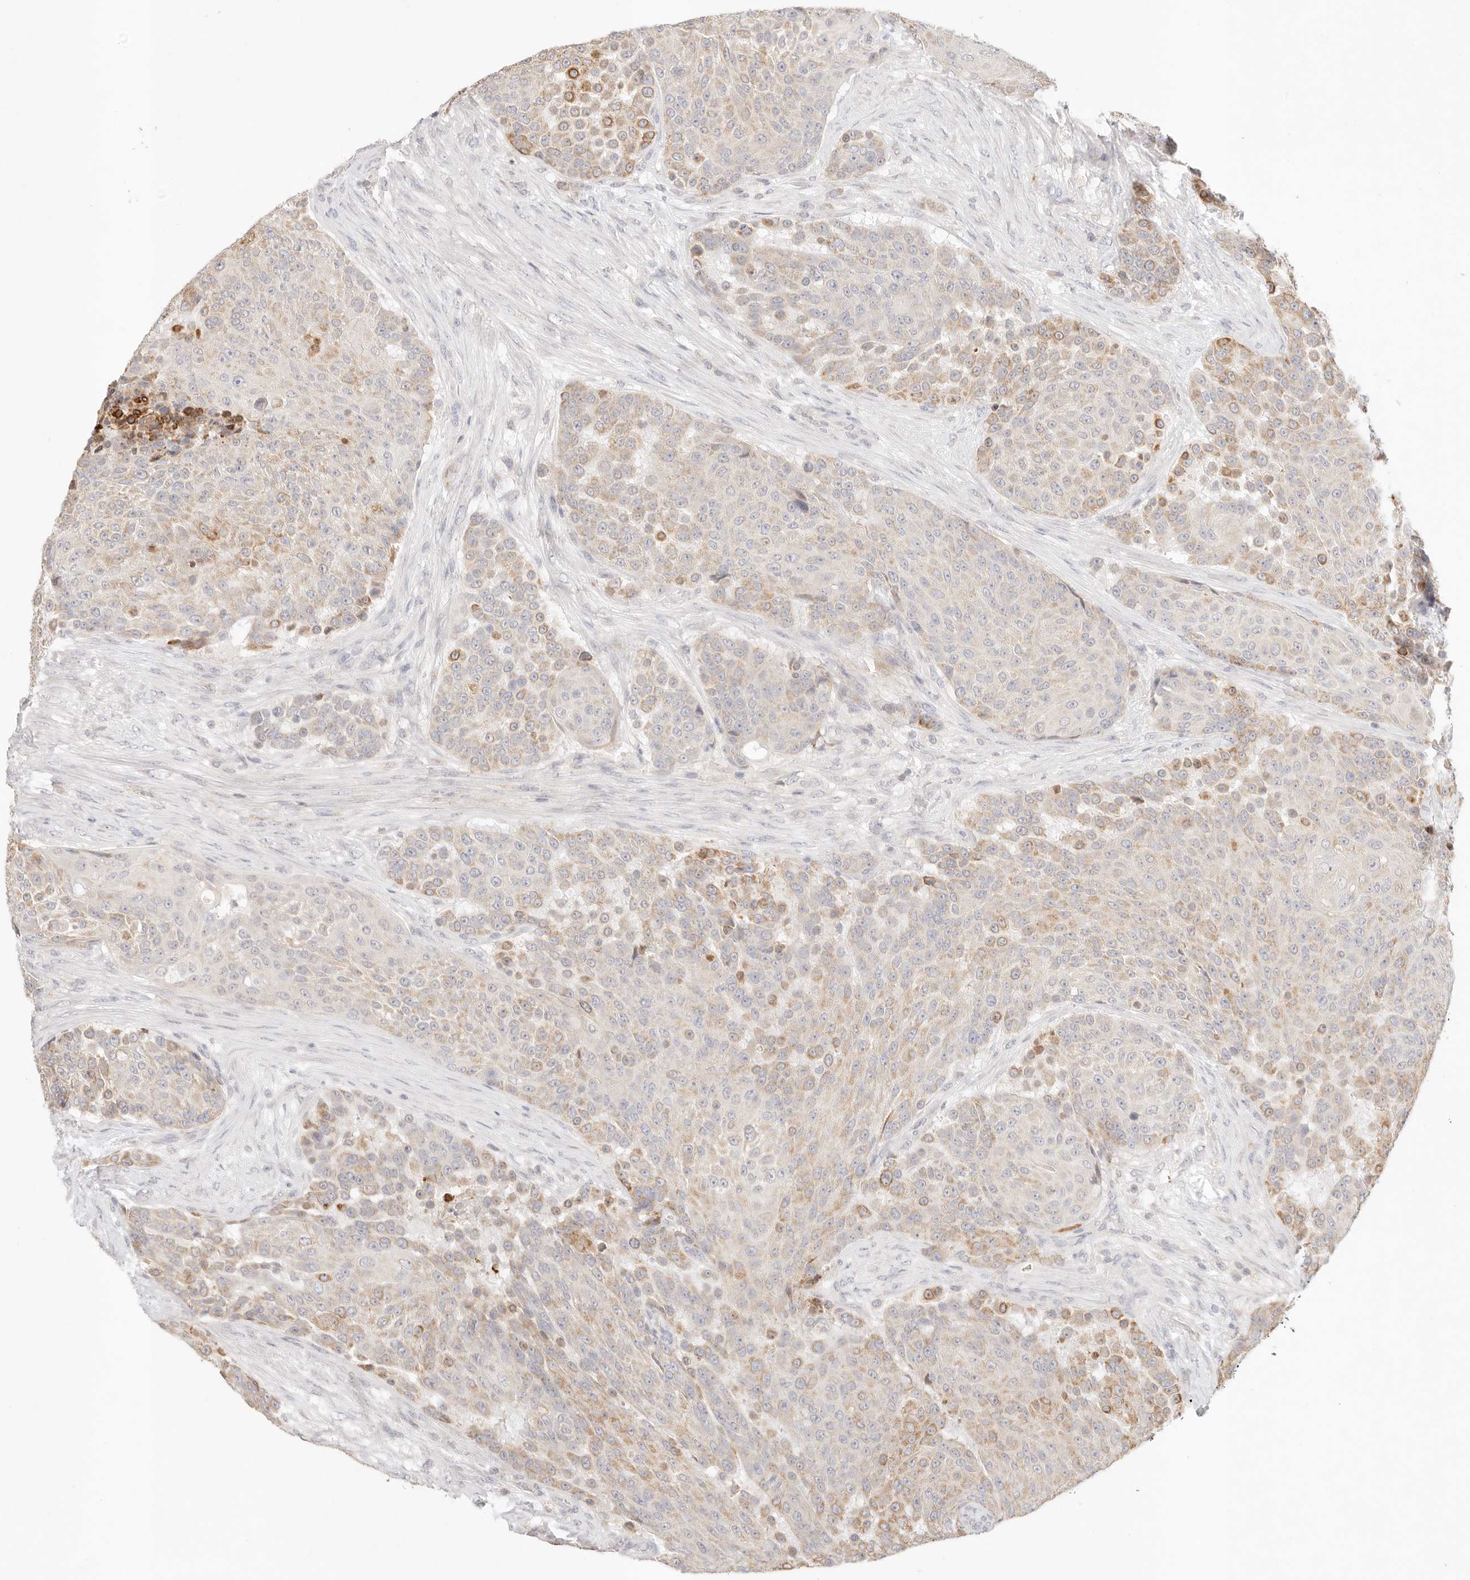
{"staining": {"intensity": "moderate", "quantity": "<25%", "location": "cytoplasmic/membranous"}, "tissue": "urothelial cancer", "cell_type": "Tumor cells", "image_type": "cancer", "snomed": [{"axis": "morphology", "description": "Urothelial carcinoma, High grade"}, {"axis": "topography", "description": "Urinary bladder"}], "caption": "Immunohistochemical staining of human urothelial cancer reveals low levels of moderate cytoplasmic/membranous staining in about <25% of tumor cells.", "gene": "GPR156", "patient": {"sex": "female", "age": 63}}